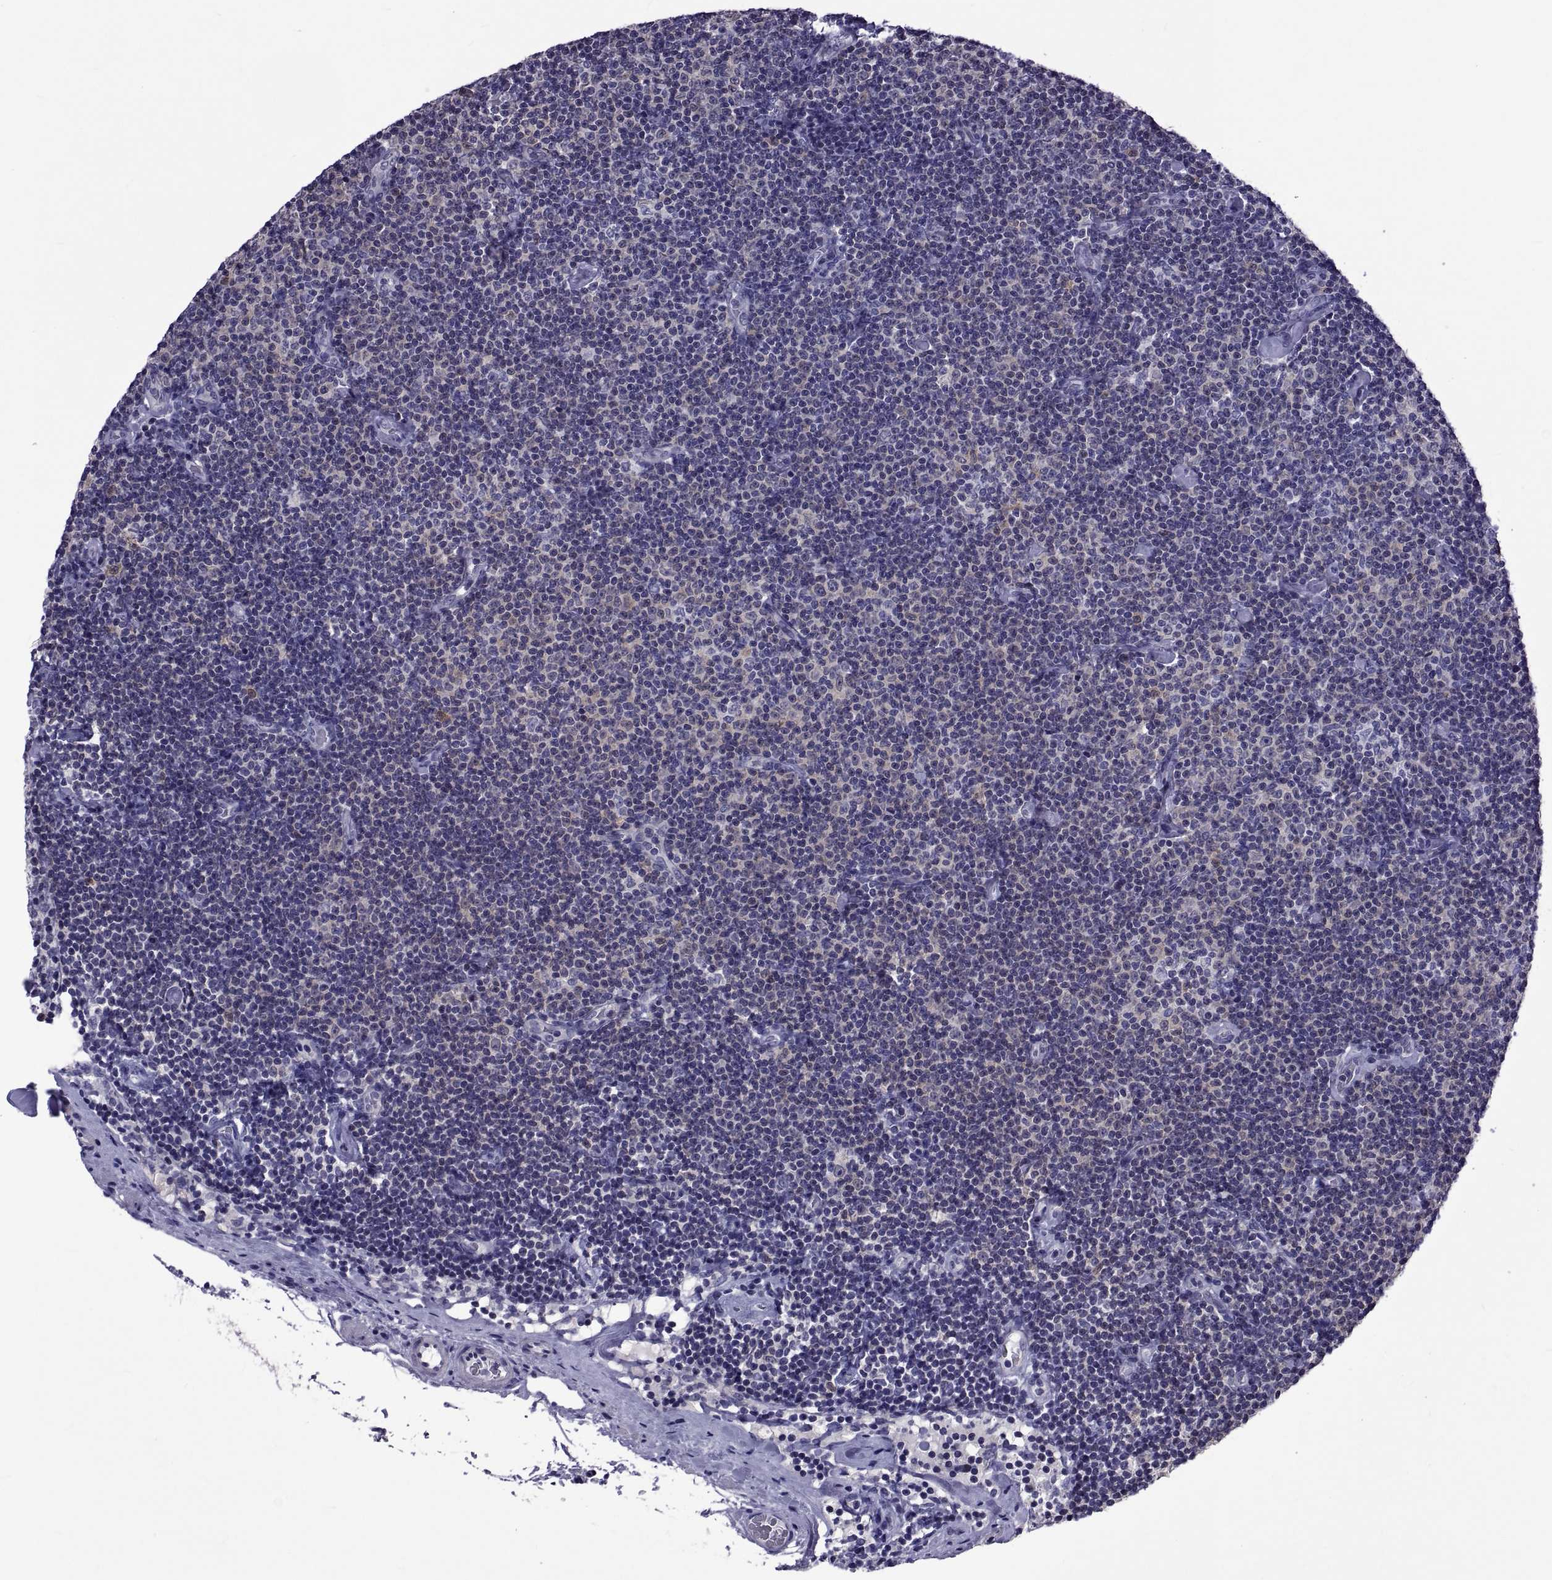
{"staining": {"intensity": "negative", "quantity": "none", "location": "none"}, "tissue": "lymphoma", "cell_type": "Tumor cells", "image_type": "cancer", "snomed": [{"axis": "morphology", "description": "Malignant lymphoma, non-Hodgkin's type, Low grade"}, {"axis": "topography", "description": "Lymph node"}], "caption": "Immunohistochemistry of lymphoma reveals no staining in tumor cells.", "gene": "LCN9", "patient": {"sex": "male", "age": 81}}